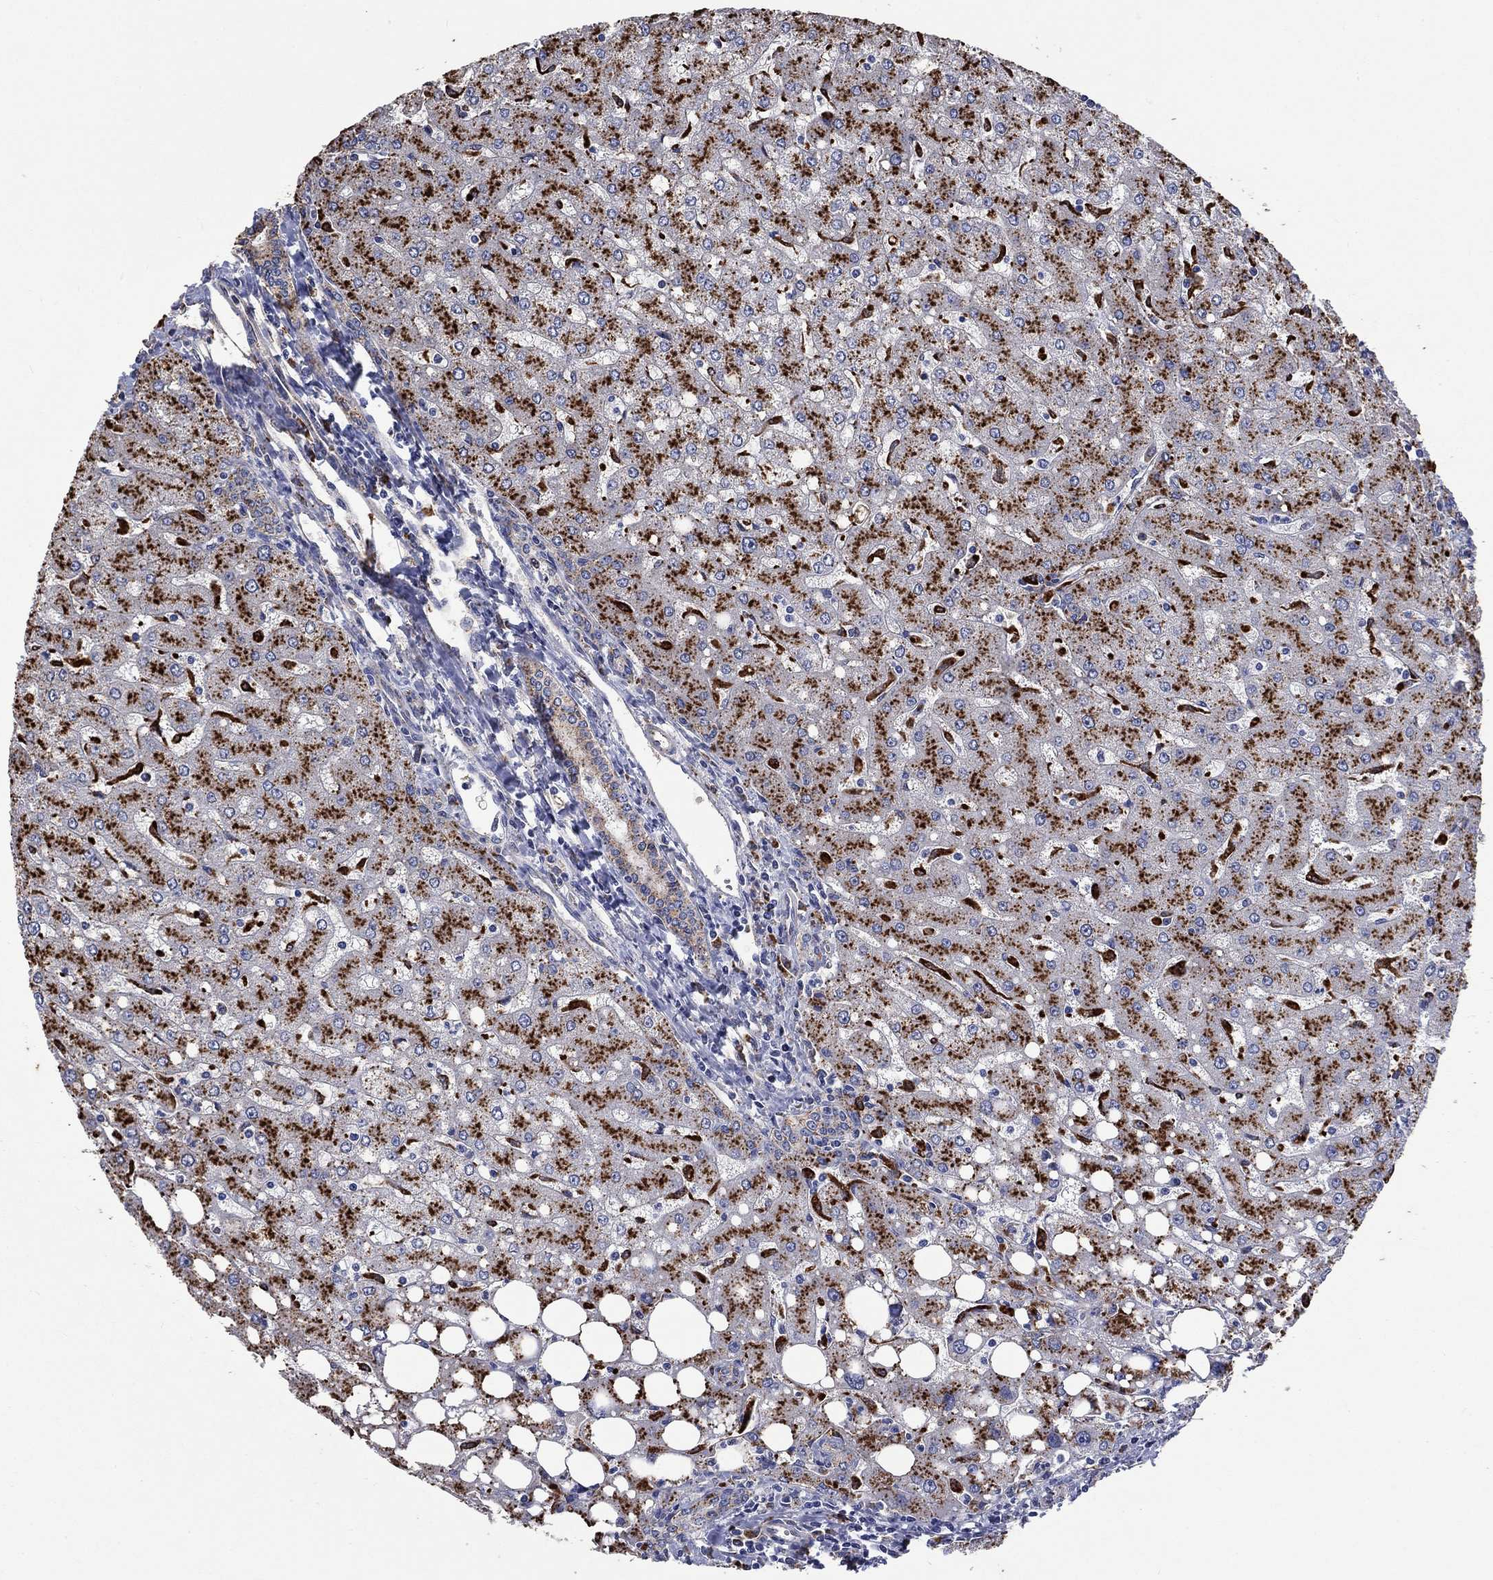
{"staining": {"intensity": "moderate", "quantity": ">75%", "location": "cytoplasmic/membranous"}, "tissue": "liver", "cell_type": "Cholangiocytes", "image_type": "normal", "snomed": [{"axis": "morphology", "description": "Normal tissue, NOS"}, {"axis": "topography", "description": "Liver"}], "caption": "Immunohistochemical staining of normal liver shows medium levels of moderate cytoplasmic/membranous staining in approximately >75% of cholangiocytes. (Brightfield microscopy of DAB IHC at high magnification).", "gene": "CTSB", "patient": {"sex": "female", "age": 53}}